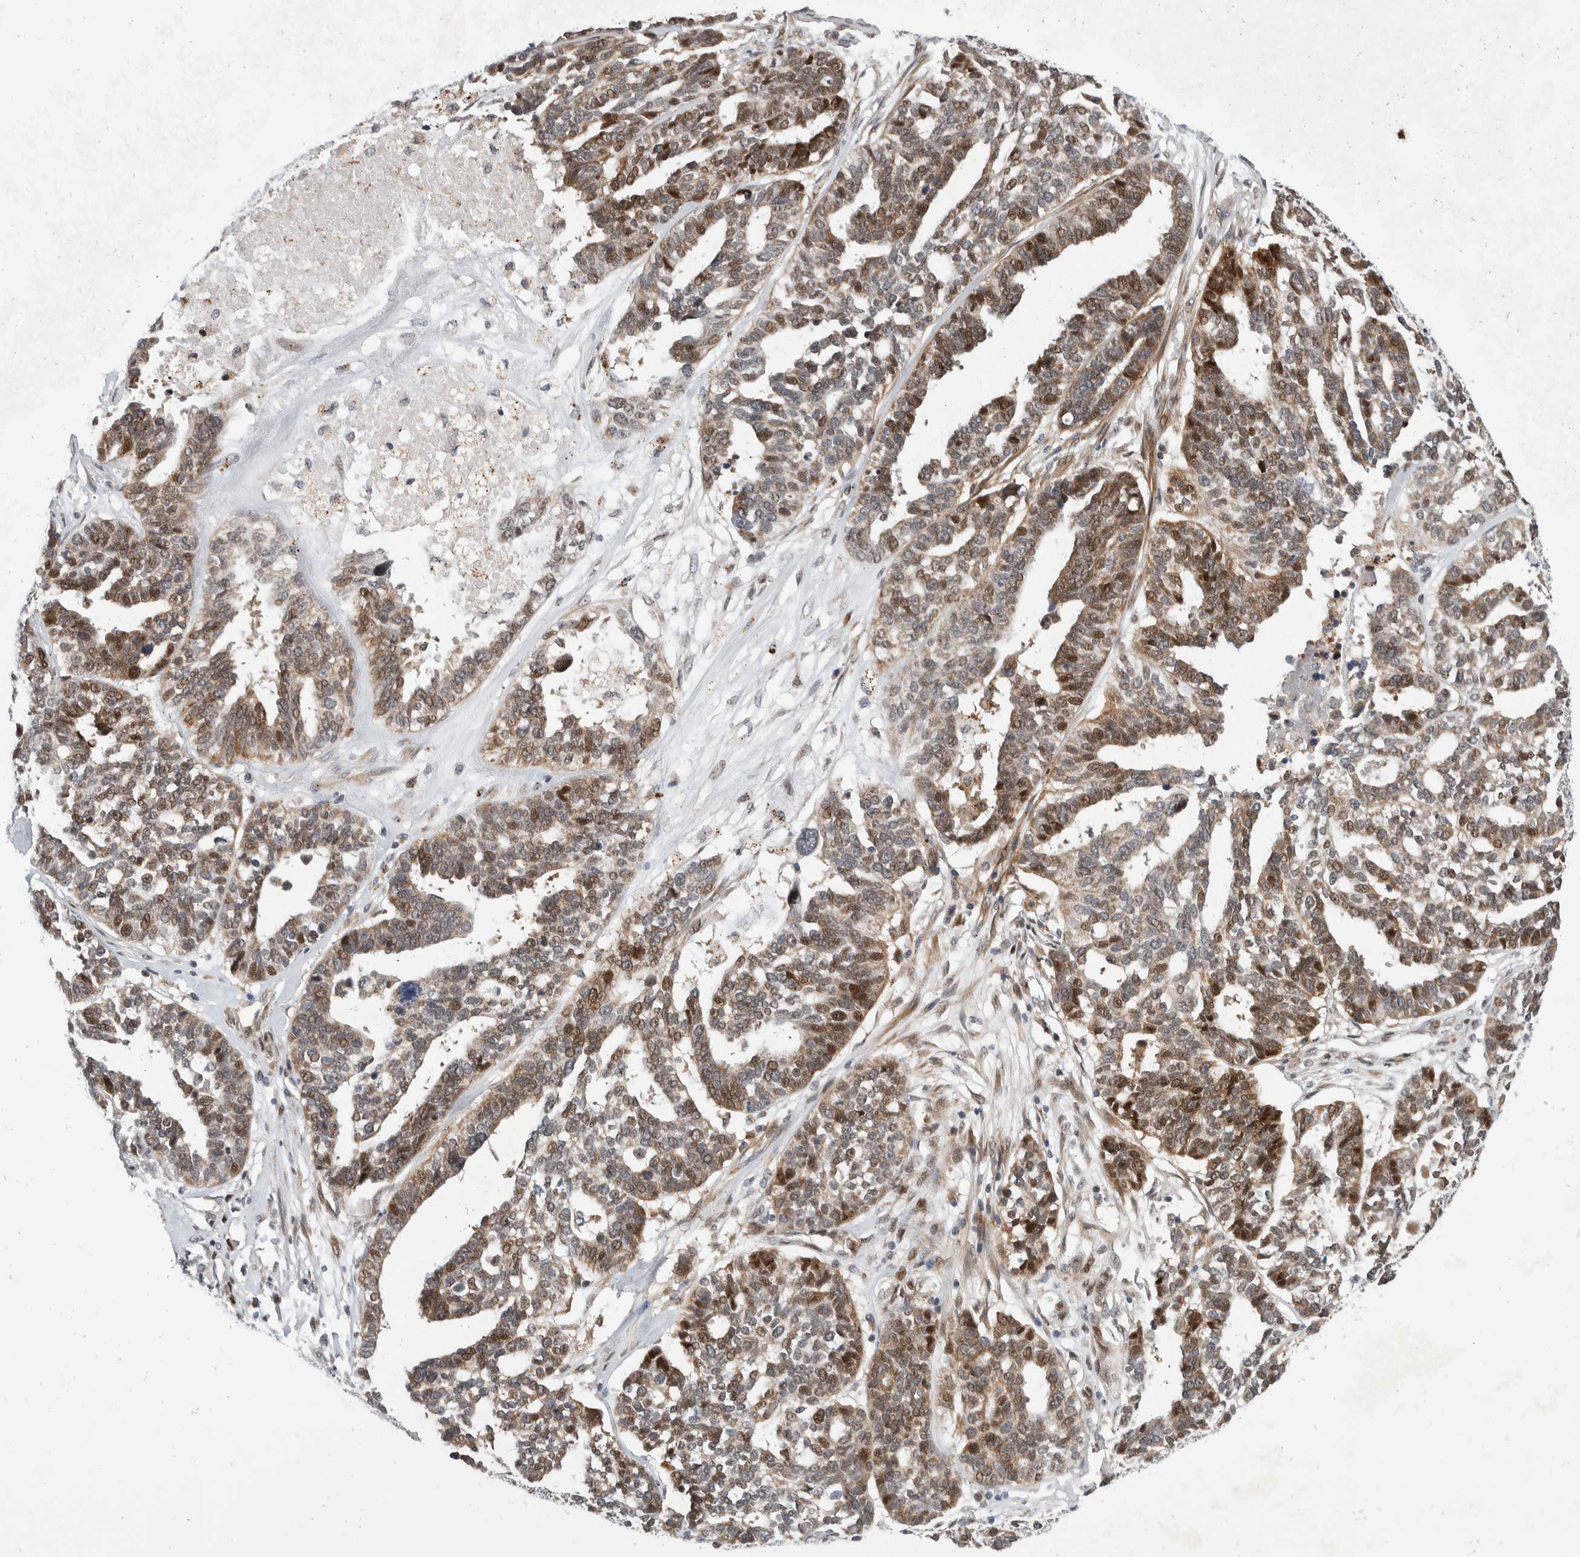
{"staining": {"intensity": "moderate", "quantity": ">75%", "location": "cytoplasmic/membranous,nuclear"}, "tissue": "ovarian cancer", "cell_type": "Tumor cells", "image_type": "cancer", "snomed": [{"axis": "morphology", "description": "Cystadenocarcinoma, serous, NOS"}, {"axis": "topography", "description": "Ovary"}], "caption": "Protein staining by immunohistochemistry (IHC) exhibits moderate cytoplasmic/membranous and nuclear expression in approximately >75% of tumor cells in ovarian serous cystadenocarcinoma. The protein is stained brown, and the nuclei are stained in blue (DAB (3,3'-diaminobenzidine) IHC with brightfield microscopy, high magnification).", "gene": "ZNF703", "patient": {"sex": "female", "age": 59}}